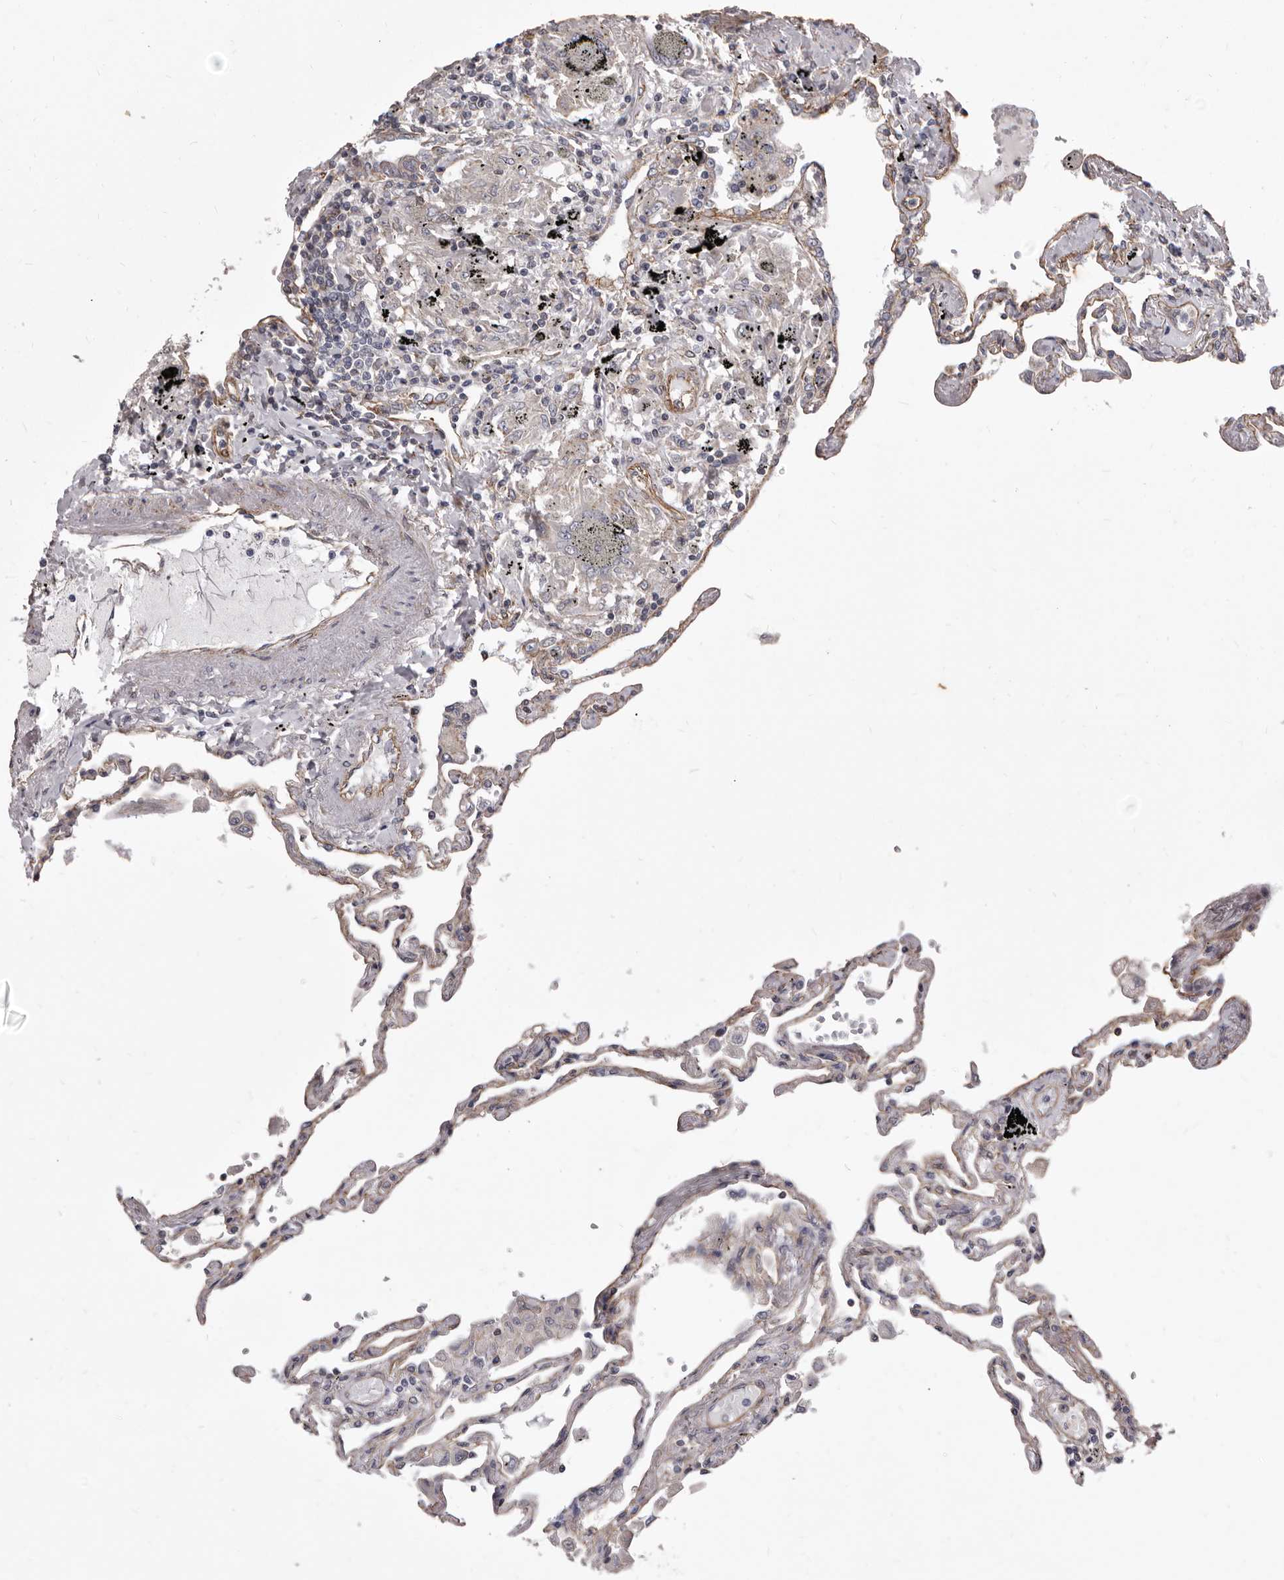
{"staining": {"intensity": "weak", "quantity": "<25%", "location": "cytoplasmic/membranous"}, "tissue": "lung", "cell_type": "Alveolar cells", "image_type": "normal", "snomed": [{"axis": "morphology", "description": "Normal tissue, NOS"}, {"axis": "topography", "description": "Lung"}], "caption": "DAB (3,3'-diaminobenzidine) immunohistochemical staining of benign lung exhibits no significant positivity in alveolar cells.", "gene": "P2RX6", "patient": {"sex": "female", "age": 67}}